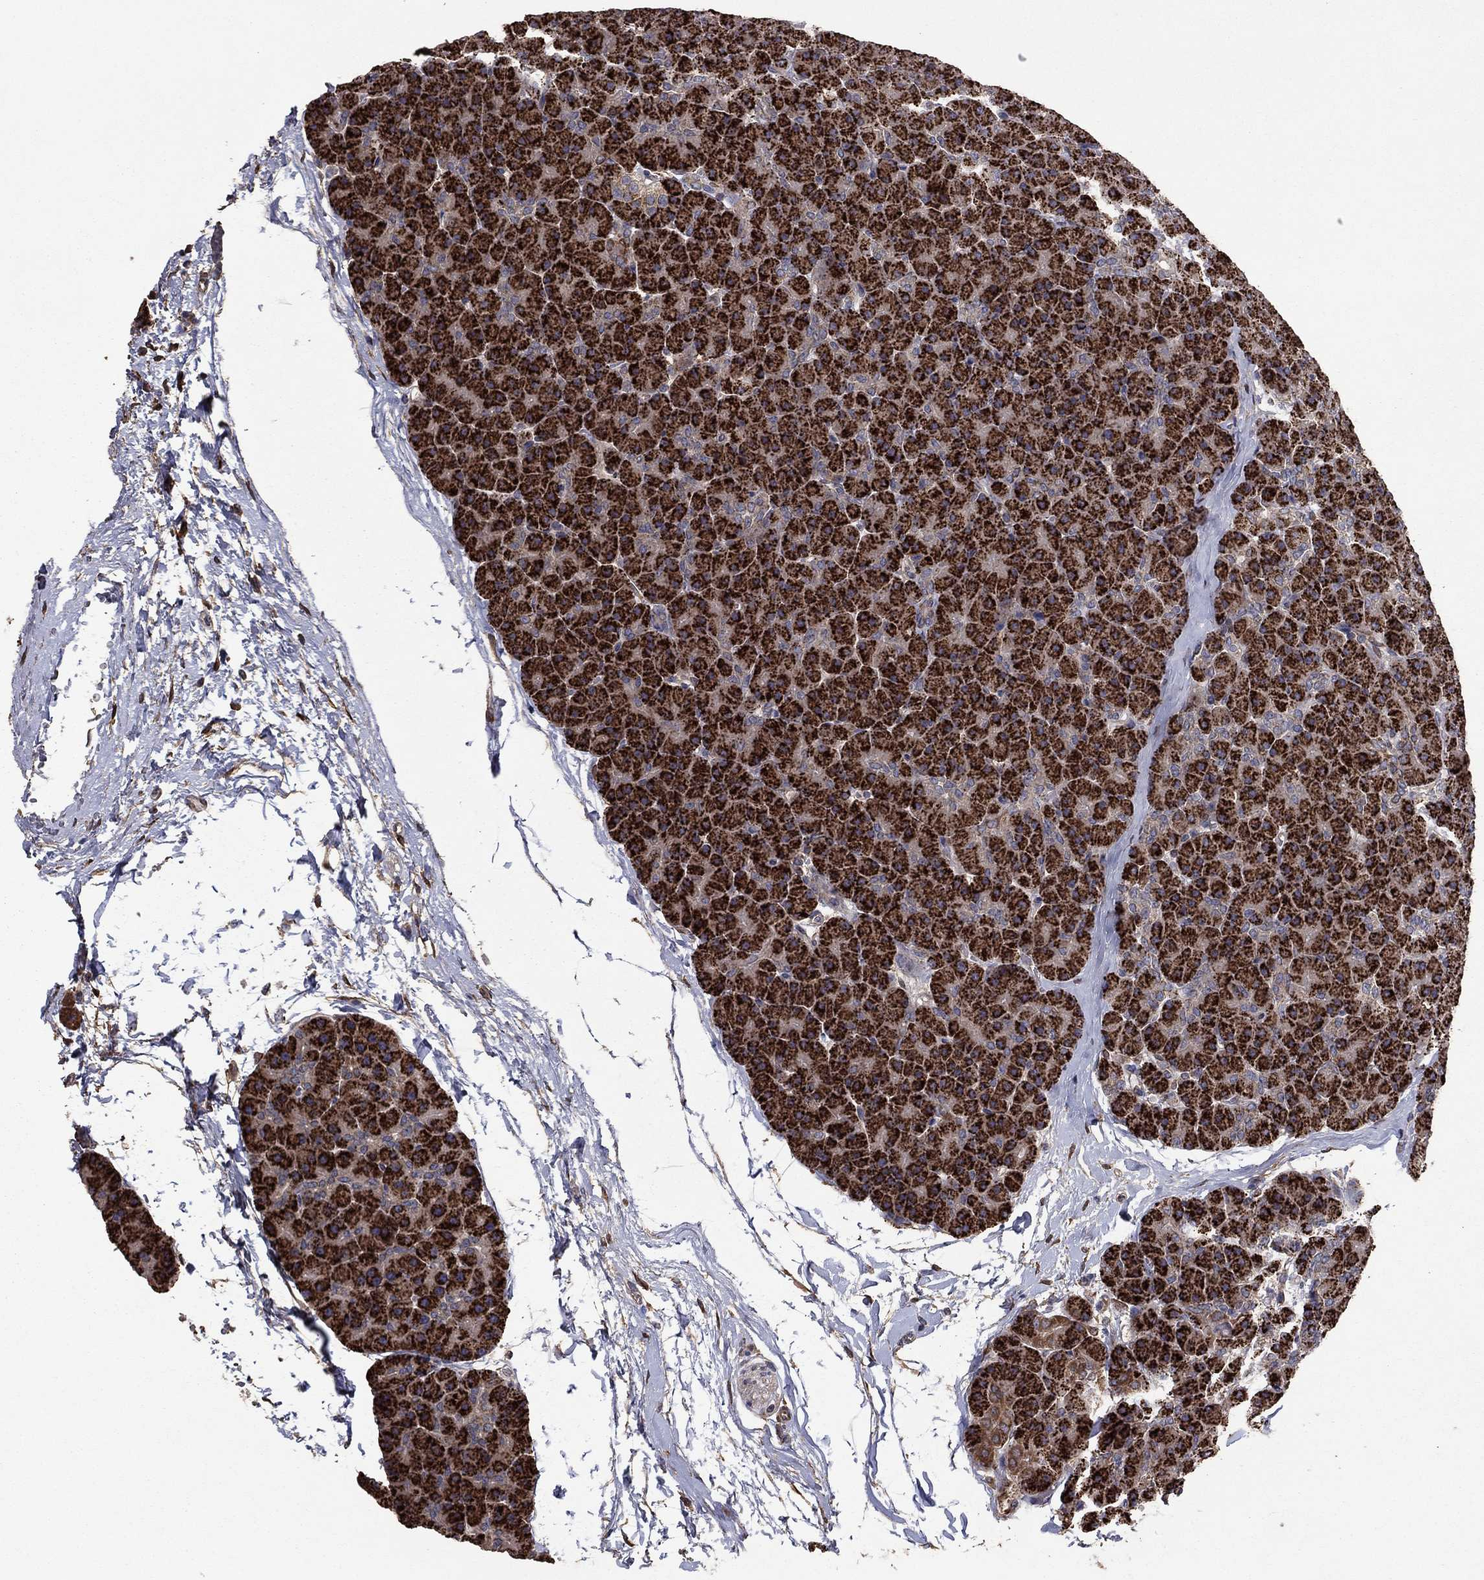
{"staining": {"intensity": "strong", "quantity": ">75%", "location": "cytoplasmic/membranous"}, "tissue": "pancreas", "cell_type": "Exocrine glandular cells", "image_type": "normal", "snomed": [{"axis": "morphology", "description": "Normal tissue, NOS"}, {"axis": "topography", "description": "Pancreas"}], "caption": "Immunohistochemical staining of benign pancreas shows >75% levels of strong cytoplasmic/membranous protein expression in about >75% of exocrine glandular cells.", "gene": "FLT4", "patient": {"sex": "female", "age": 44}}